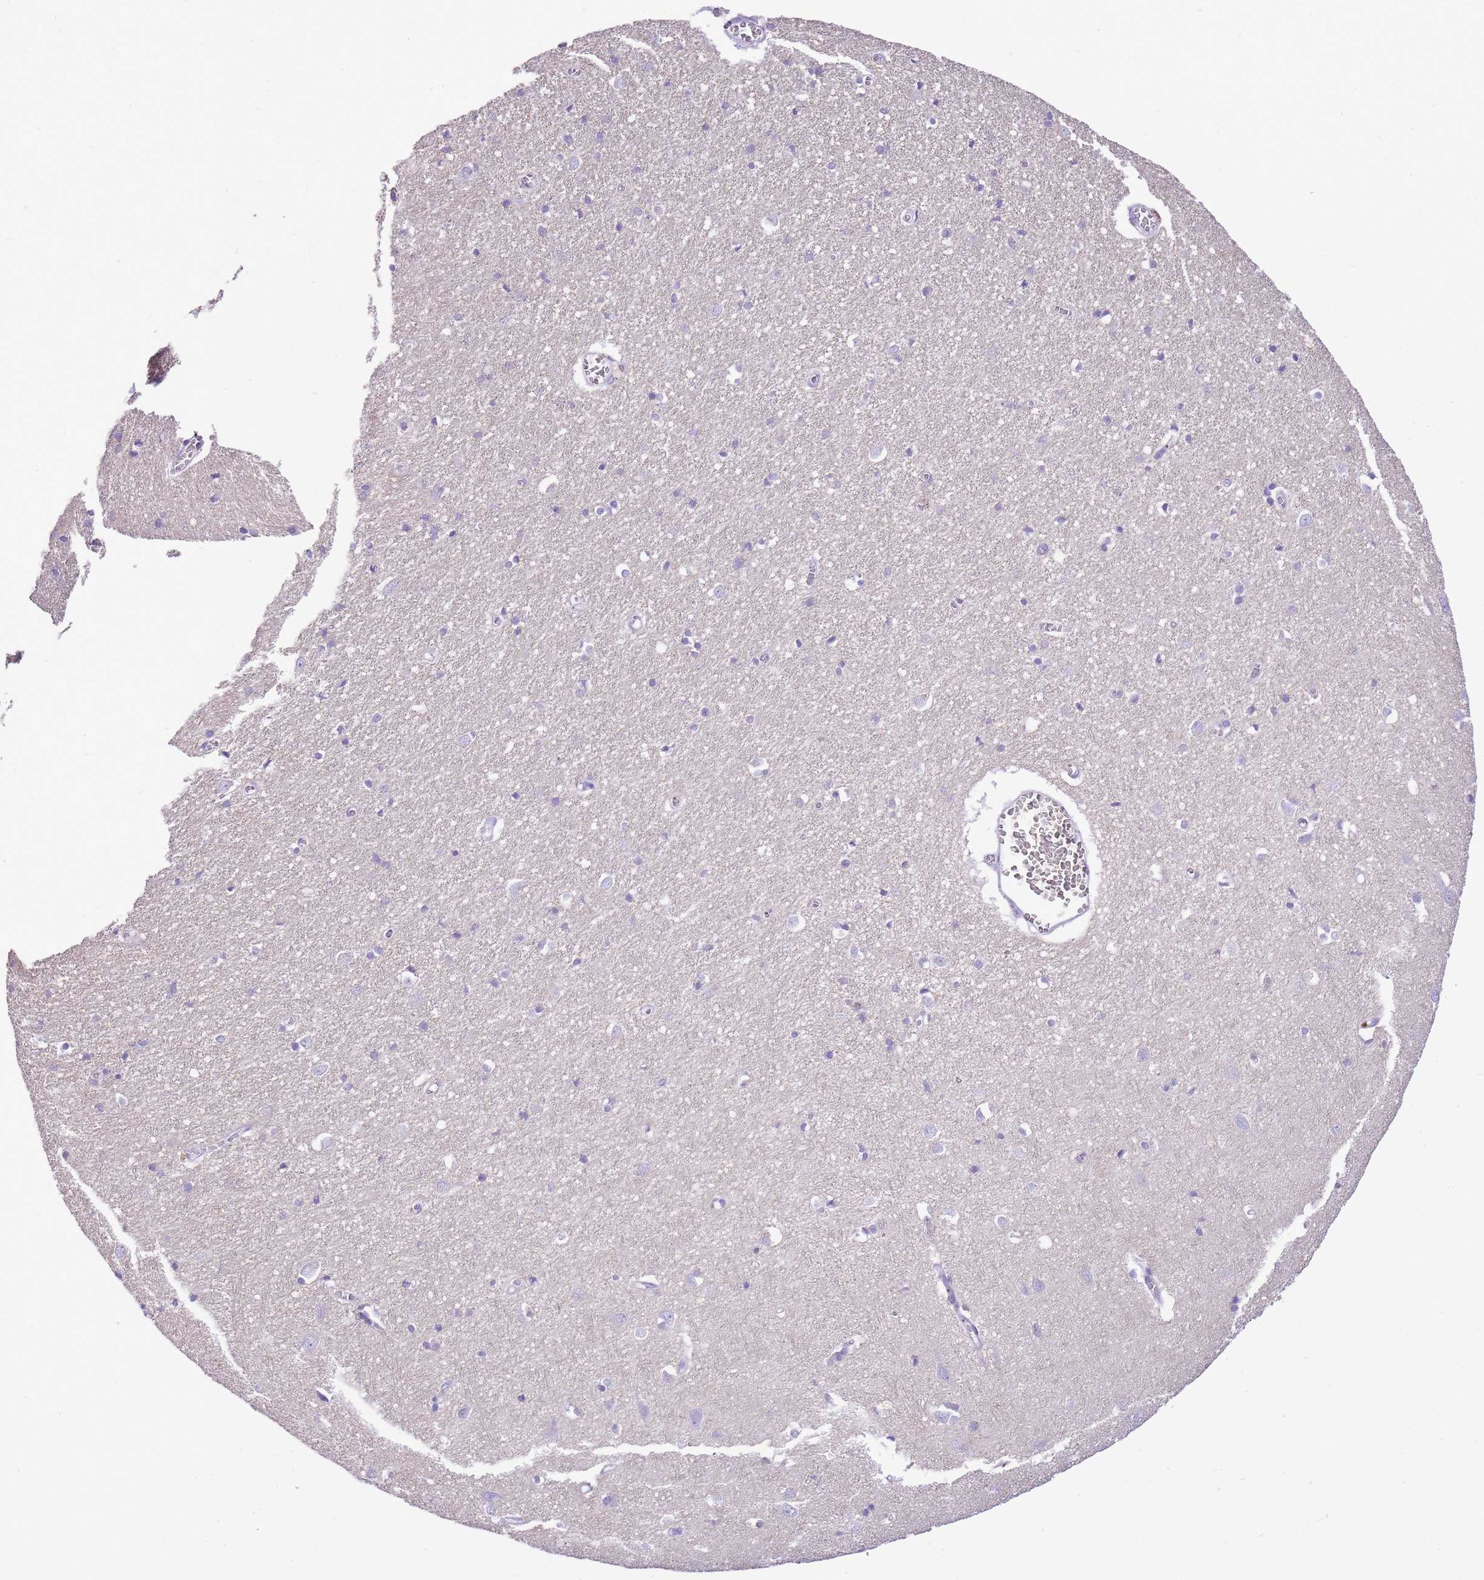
{"staining": {"intensity": "negative", "quantity": "none", "location": "none"}, "tissue": "cerebral cortex", "cell_type": "Endothelial cells", "image_type": "normal", "snomed": [{"axis": "morphology", "description": "Normal tissue, NOS"}, {"axis": "topography", "description": "Cerebral cortex"}], "caption": "Immunohistochemical staining of unremarkable human cerebral cortex demonstrates no significant positivity in endothelial cells.", "gene": "AAR2", "patient": {"sex": "female", "age": 64}}